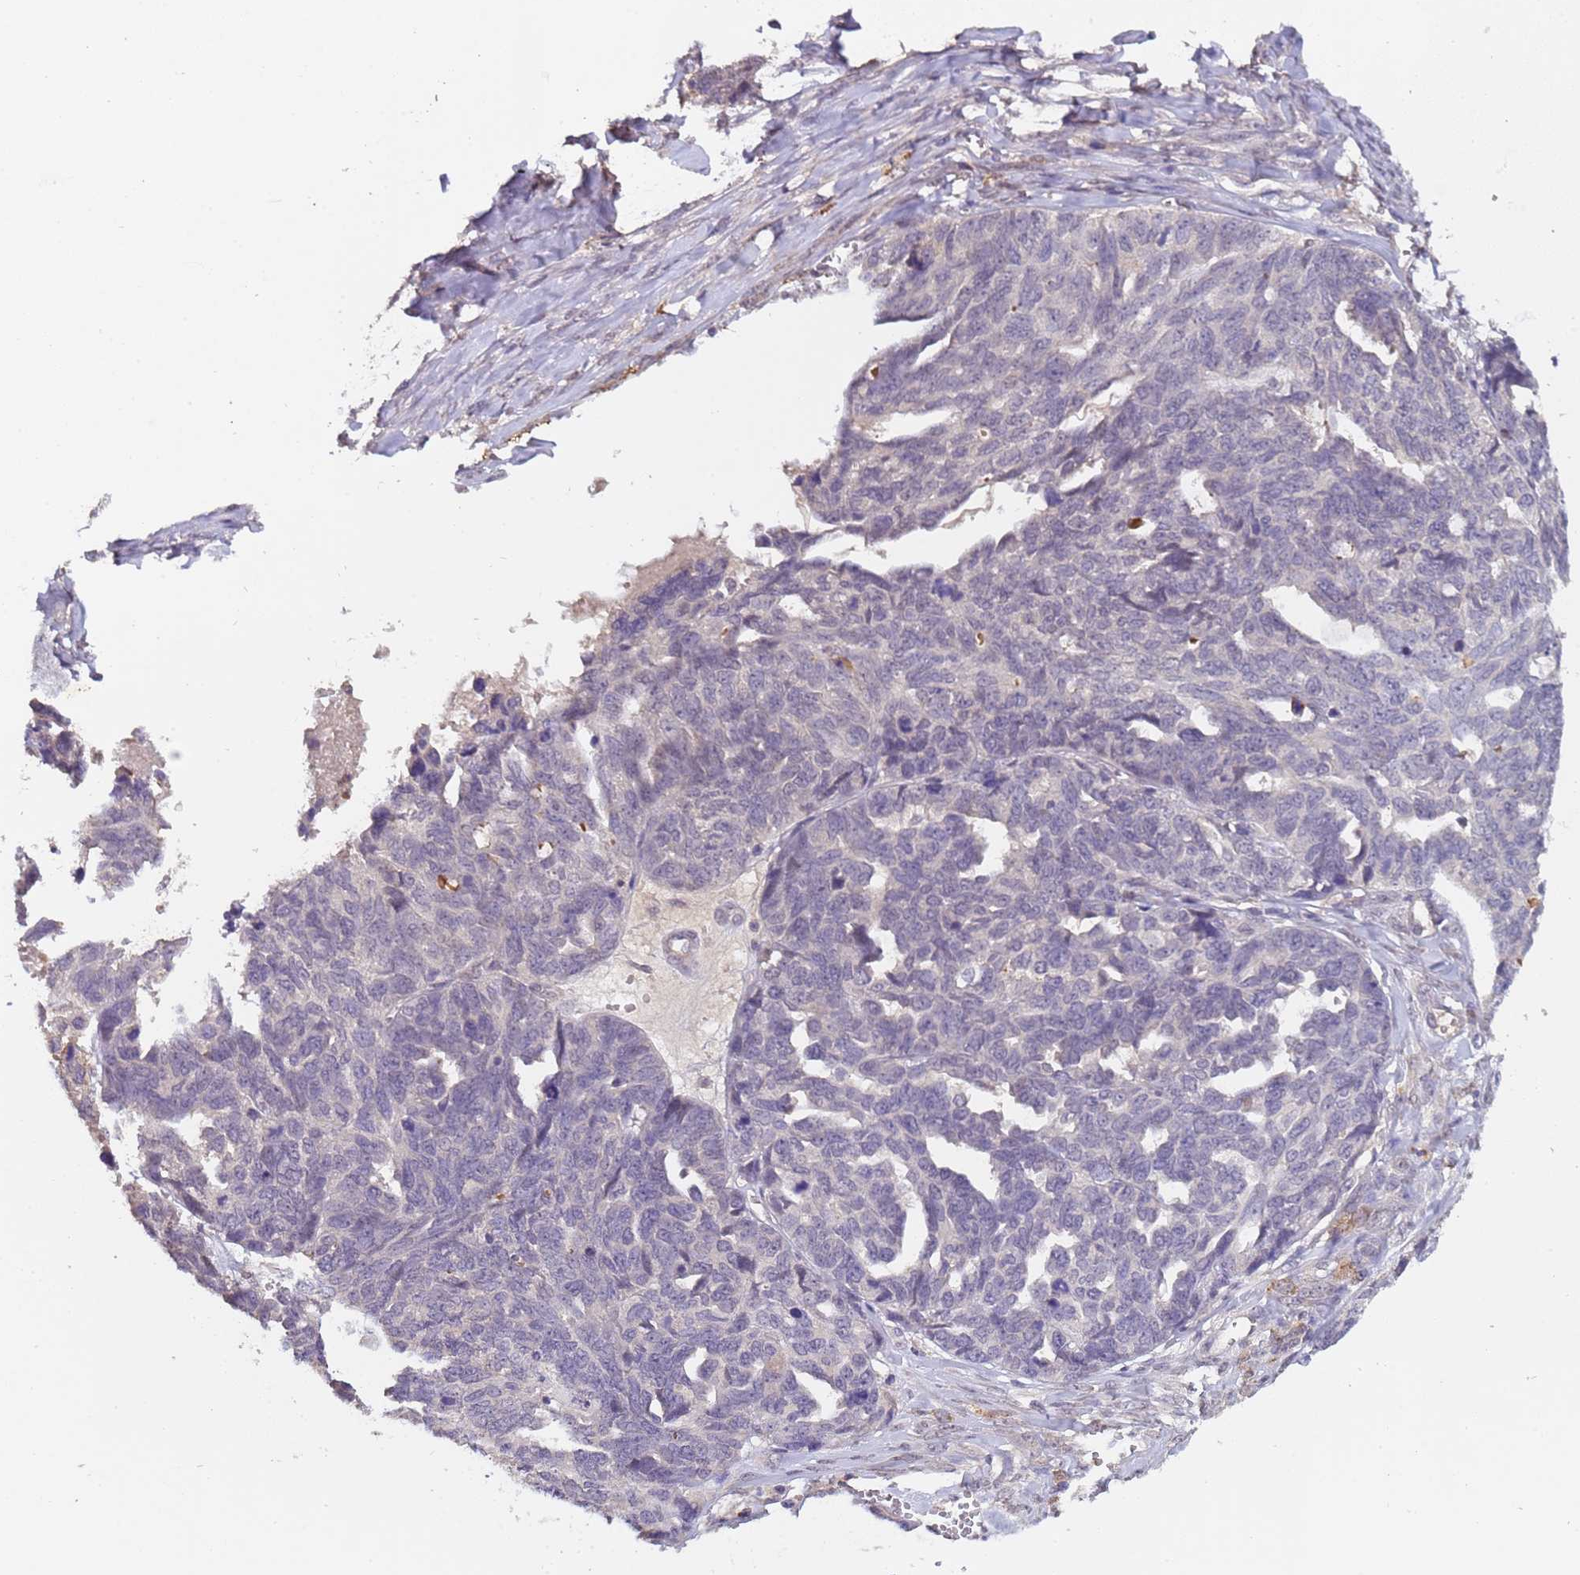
{"staining": {"intensity": "negative", "quantity": "none", "location": "none"}, "tissue": "ovarian cancer", "cell_type": "Tumor cells", "image_type": "cancer", "snomed": [{"axis": "morphology", "description": "Cystadenocarcinoma, serous, NOS"}, {"axis": "topography", "description": "Ovary"}], "caption": "The micrograph reveals no significant staining in tumor cells of ovarian cancer (serous cystadenocarcinoma).", "gene": "ZNF248", "patient": {"sex": "female", "age": 79}}